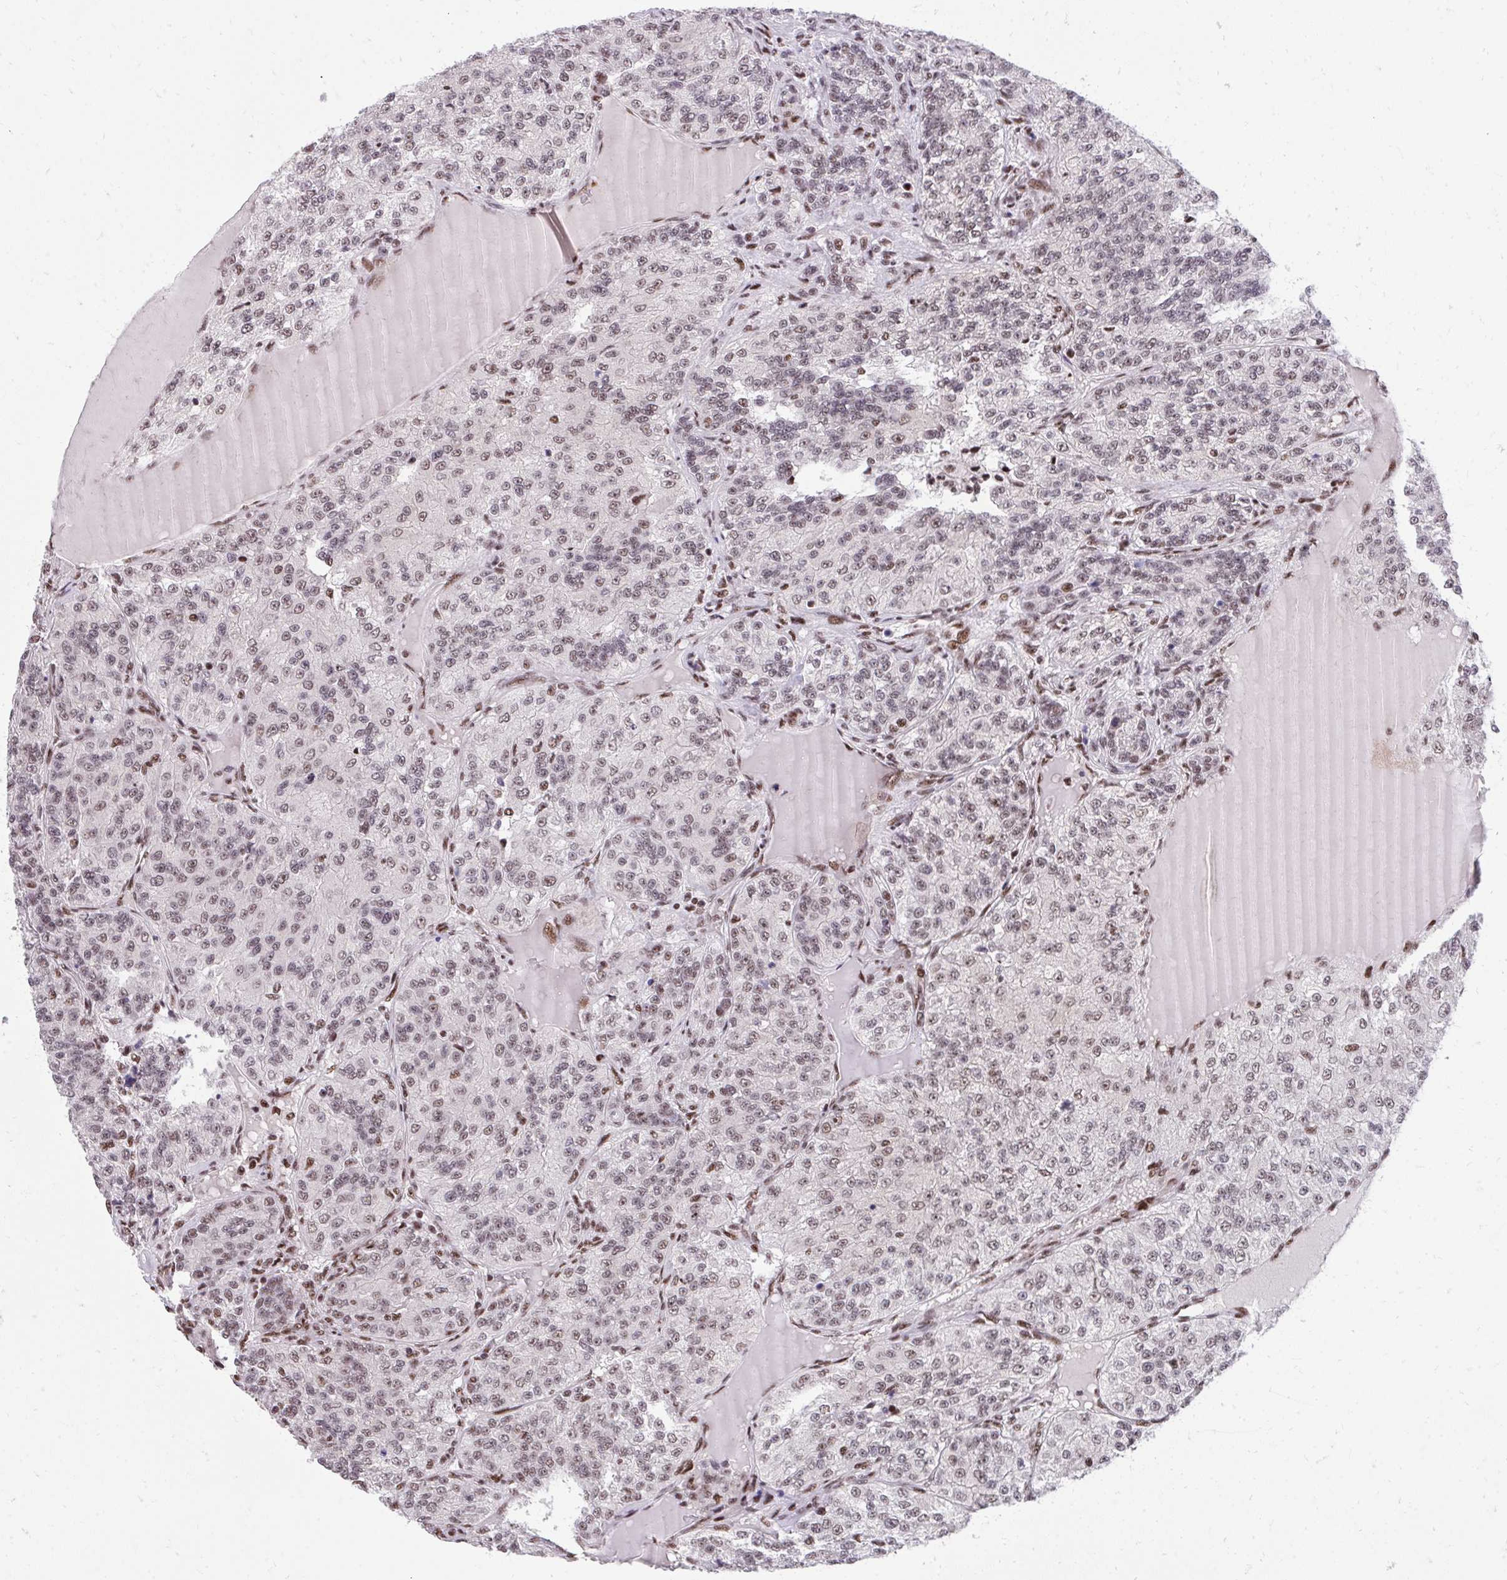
{"staining": {"intensity": "moderate", "quantity": ">75%", "location": "nuclear"}, "tissue": "renal cancer", "cell_type": "Tumor cells", "image_type": "cancer", "snomed": [{"axis": "morphology", "description": "Adenocarcinoma, NOS"}, {"axis": "topography", "description": "Kidney"}], "caption": "The micrograph exhibits immunohistochemical staining of renal cancer (adenocarcinoma). There is moderate nuclear staining is seen in approximately >75% of tumor cells. (brown staining indicates protein expression, while blue staining denotes nuclei).", "gene": "SYNE4", "patient": {"sex": "female", "age": 63}}